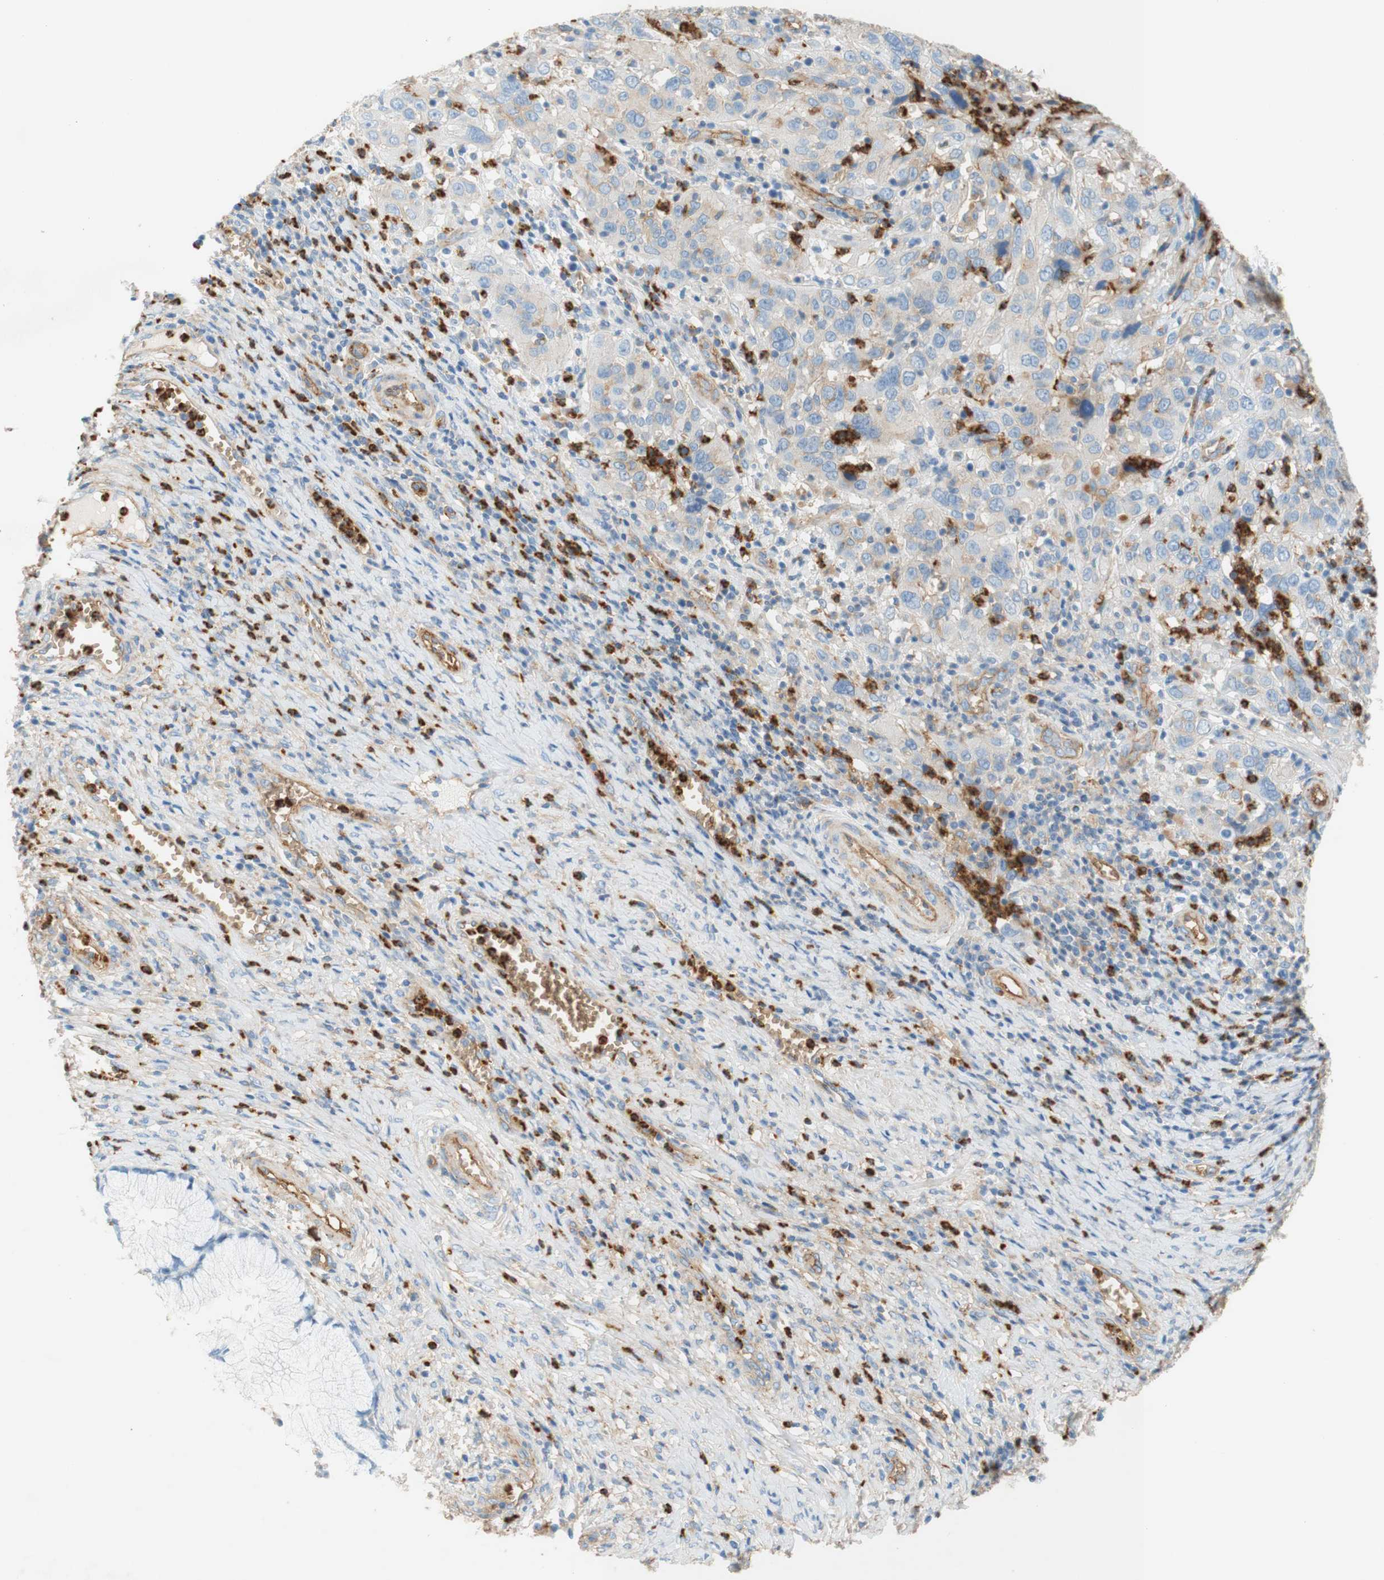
{"staining": {"intensity": "weak", "quantity": "<25%", "location": "cytoplasmic/membranous"}, "tissue": "cervical cancer", "cell_type": "Tumor cells", "image_type": "cancer", "snomed": [{"axis": "morphology", "description": "Squamous cell carcinoma, NOS"}, {"axis": "topography", "description": "Cervix"}], "caption": "Photomicrograph shows no significant protein staining in tumor cells of squamous cell carcinoma (cervical).", "gene": "STOM", "patient": {"sex": "female", "age": 32}}